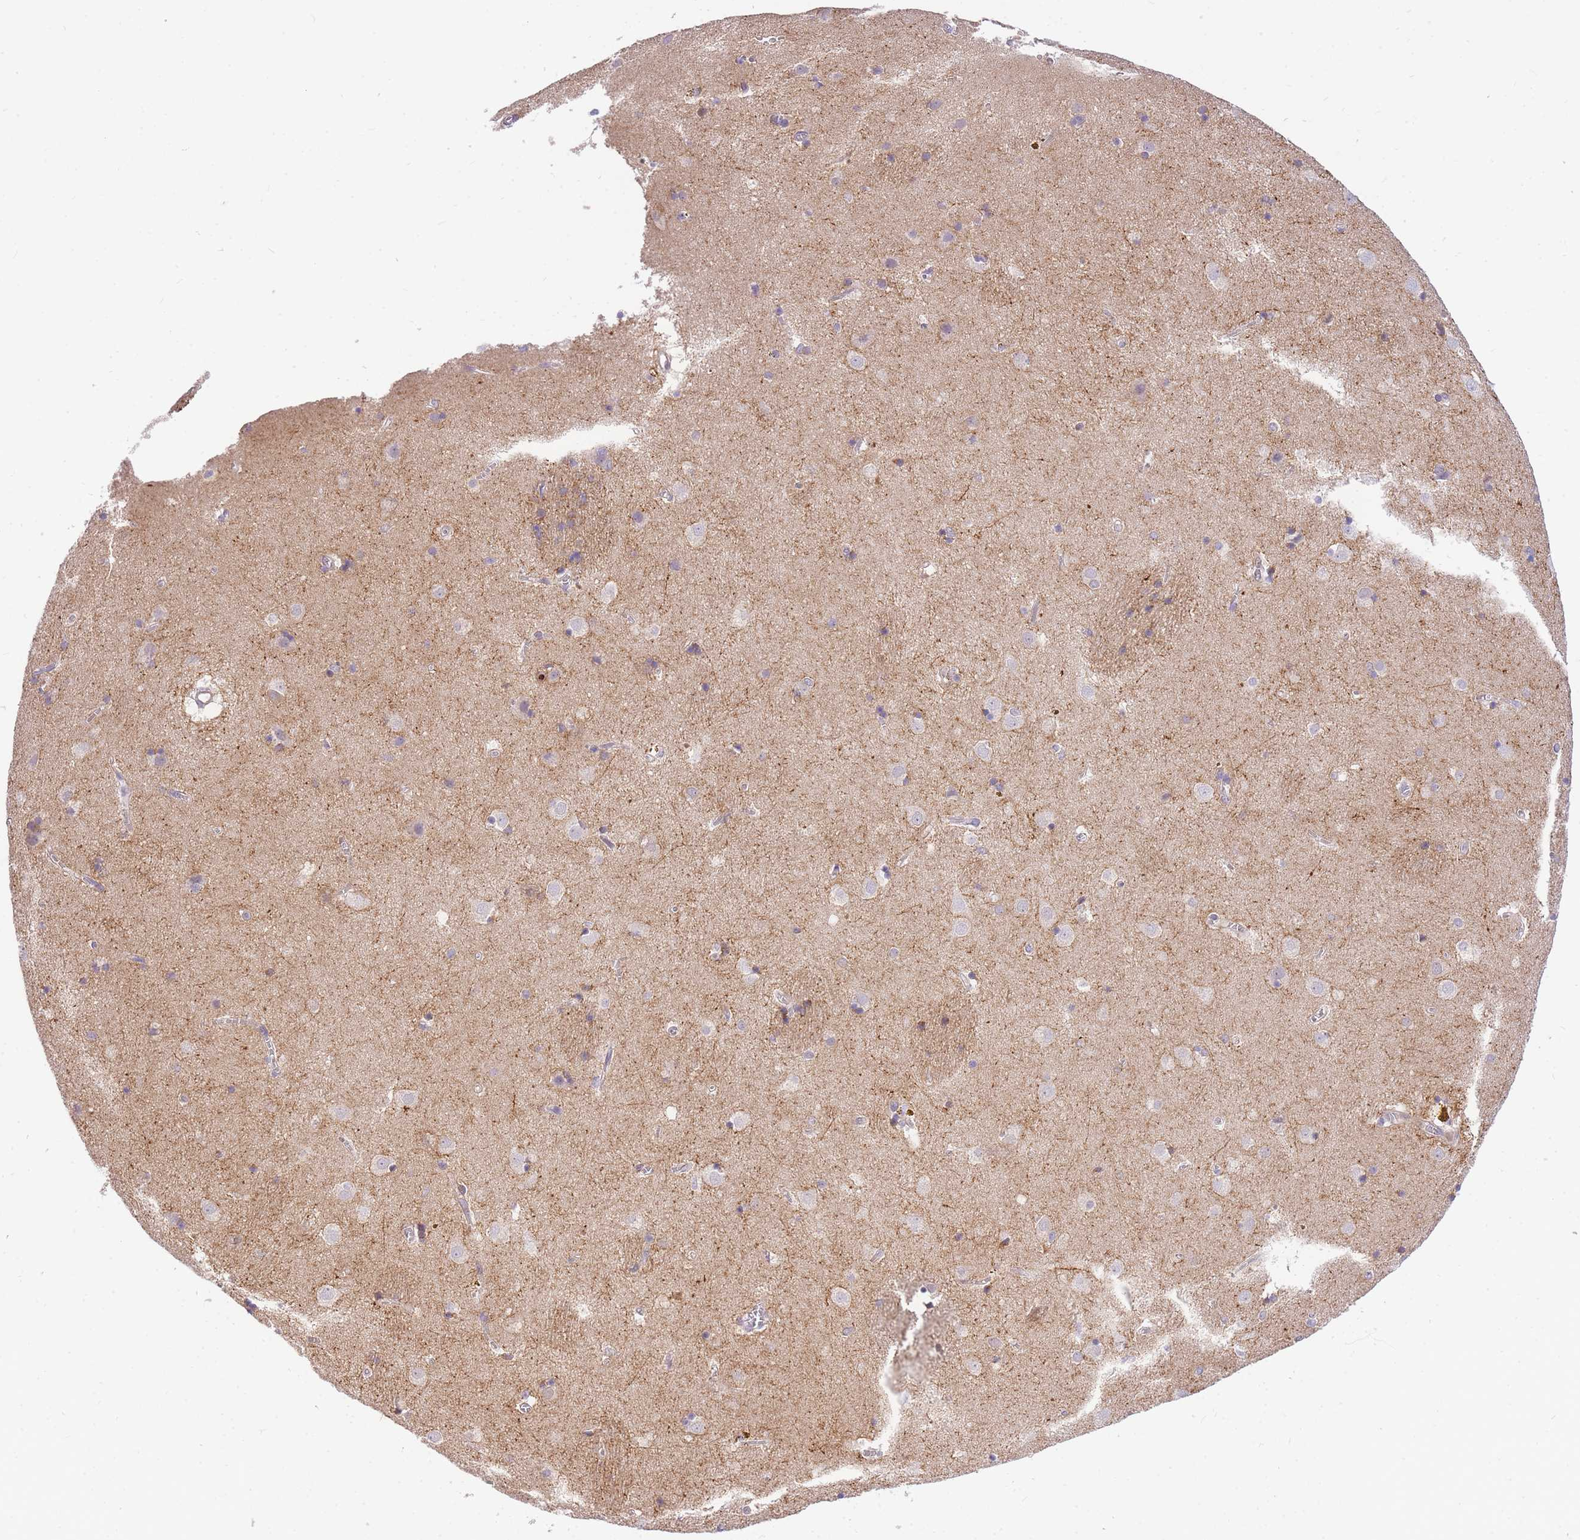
{"staining": {"intensity": "negative", "quantity": "none", "location": "none"}, "tissue": "caudate", "cell_type": "Glial cells", "image_type": "normal", "snomed": [{"axis": "morphology", "description": "Normal tissue, NOS"}, {"axis": "topography", "description": "Lateral ventricle wall"}], "caption": "The micrograph demonstrates no staining of glial cells in benign caudate. The staining is performed using DAB (3,3'-diaminobenzidine) brown chromogen with nuclei counter-stained in using hematoxylin.", "gene": "S100PBP", "patient": {"sex": "male", "age": 70}}